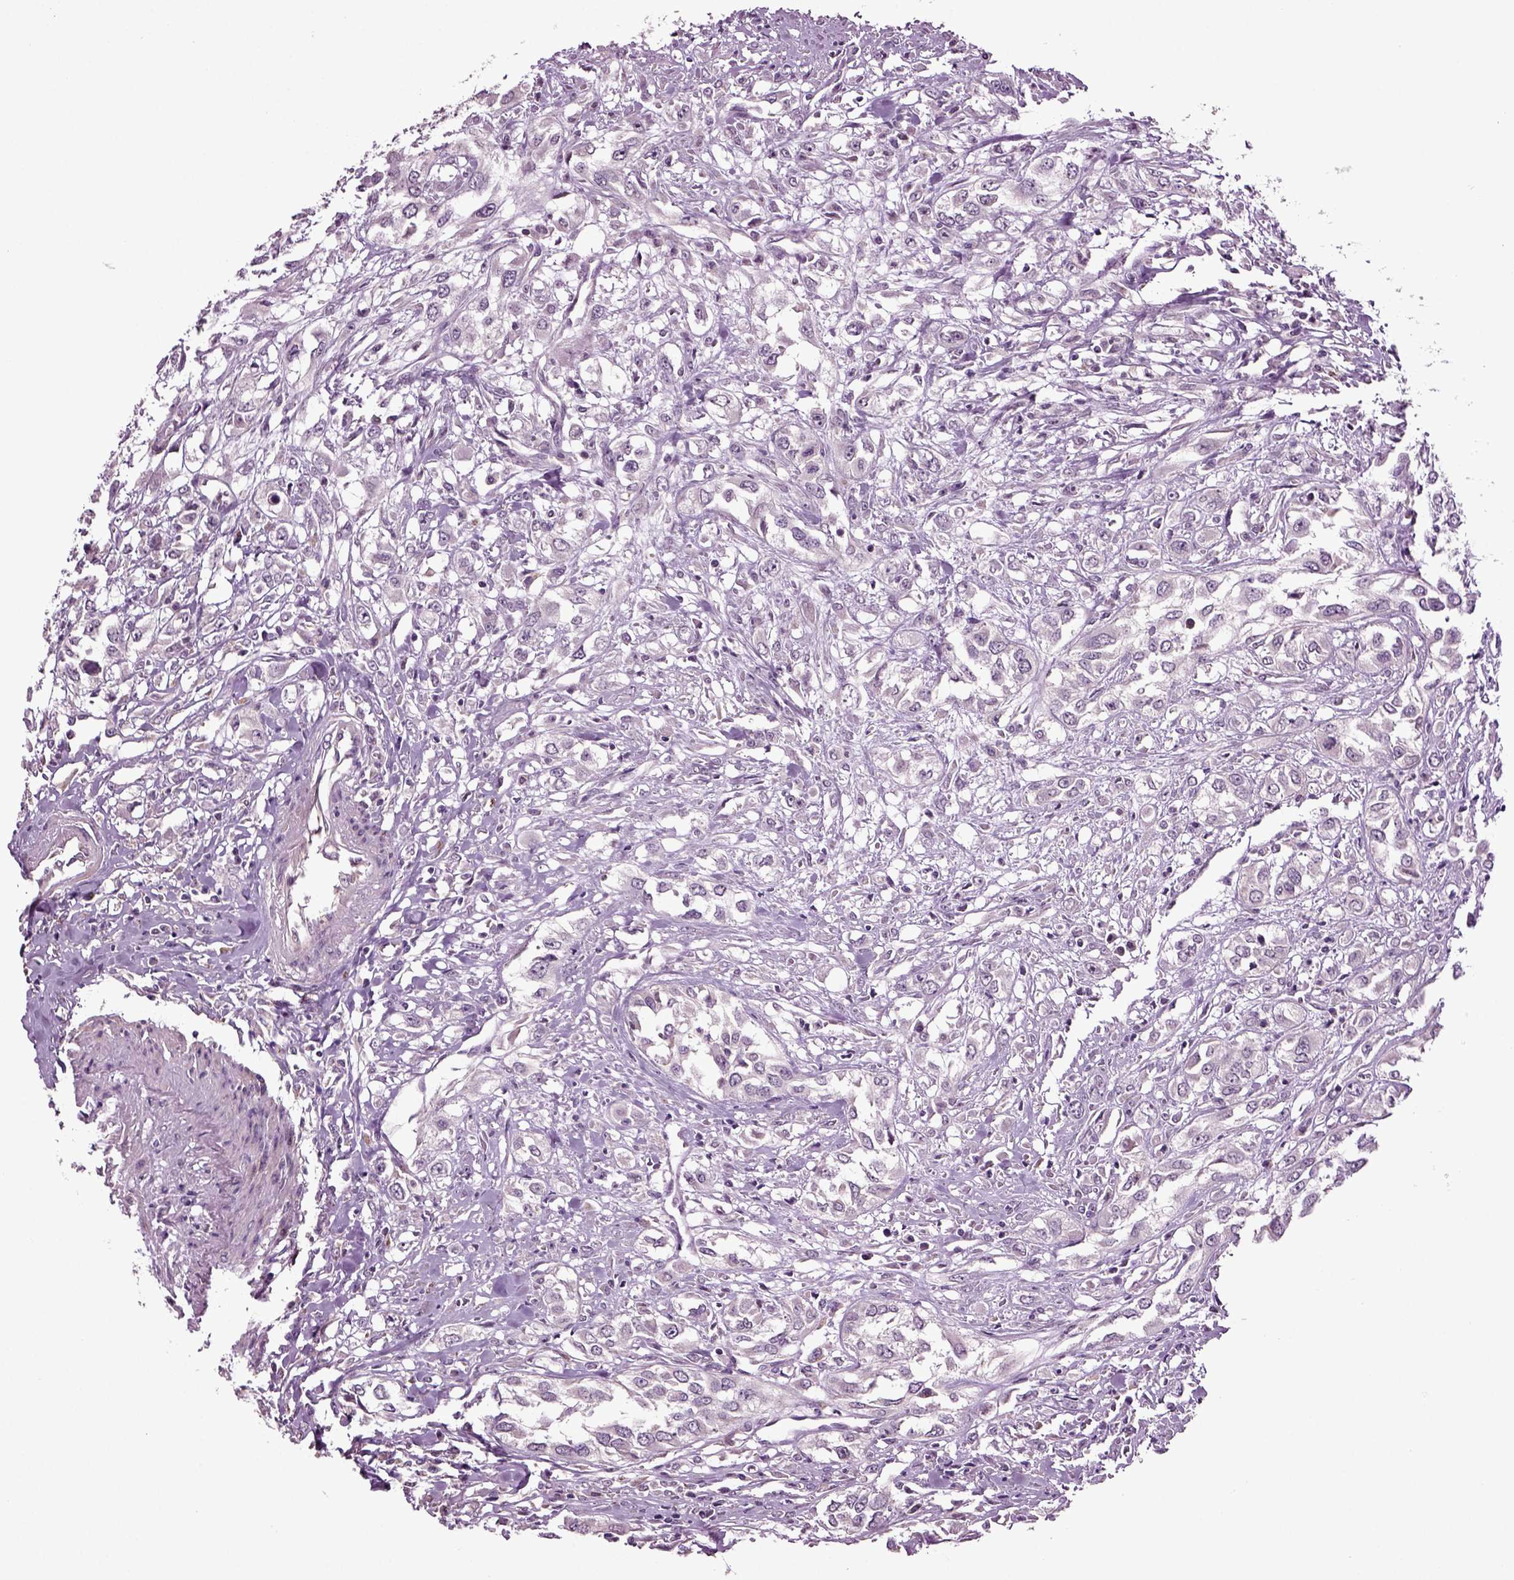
{"staining": {"intensity": "negative", "quantity": "none", "location": "none"}, "tissue": "urothelial cancer", "cell_type": "Tumor cells", "image_type": "cancer", "snomed": [{"axis": "morphology", "description": "Urothelial carcinoma, High grade"}, {"axis": "topography", "description": "Urinary bladder"}], "caption": "This is a image of immunohistochemistry (IHC) staining of urothelial carcinoma (high-grade), which shows no expression in tumor cells.", "gene": "SLC17A6", "patient": {"sex": "male", "age": 67}}